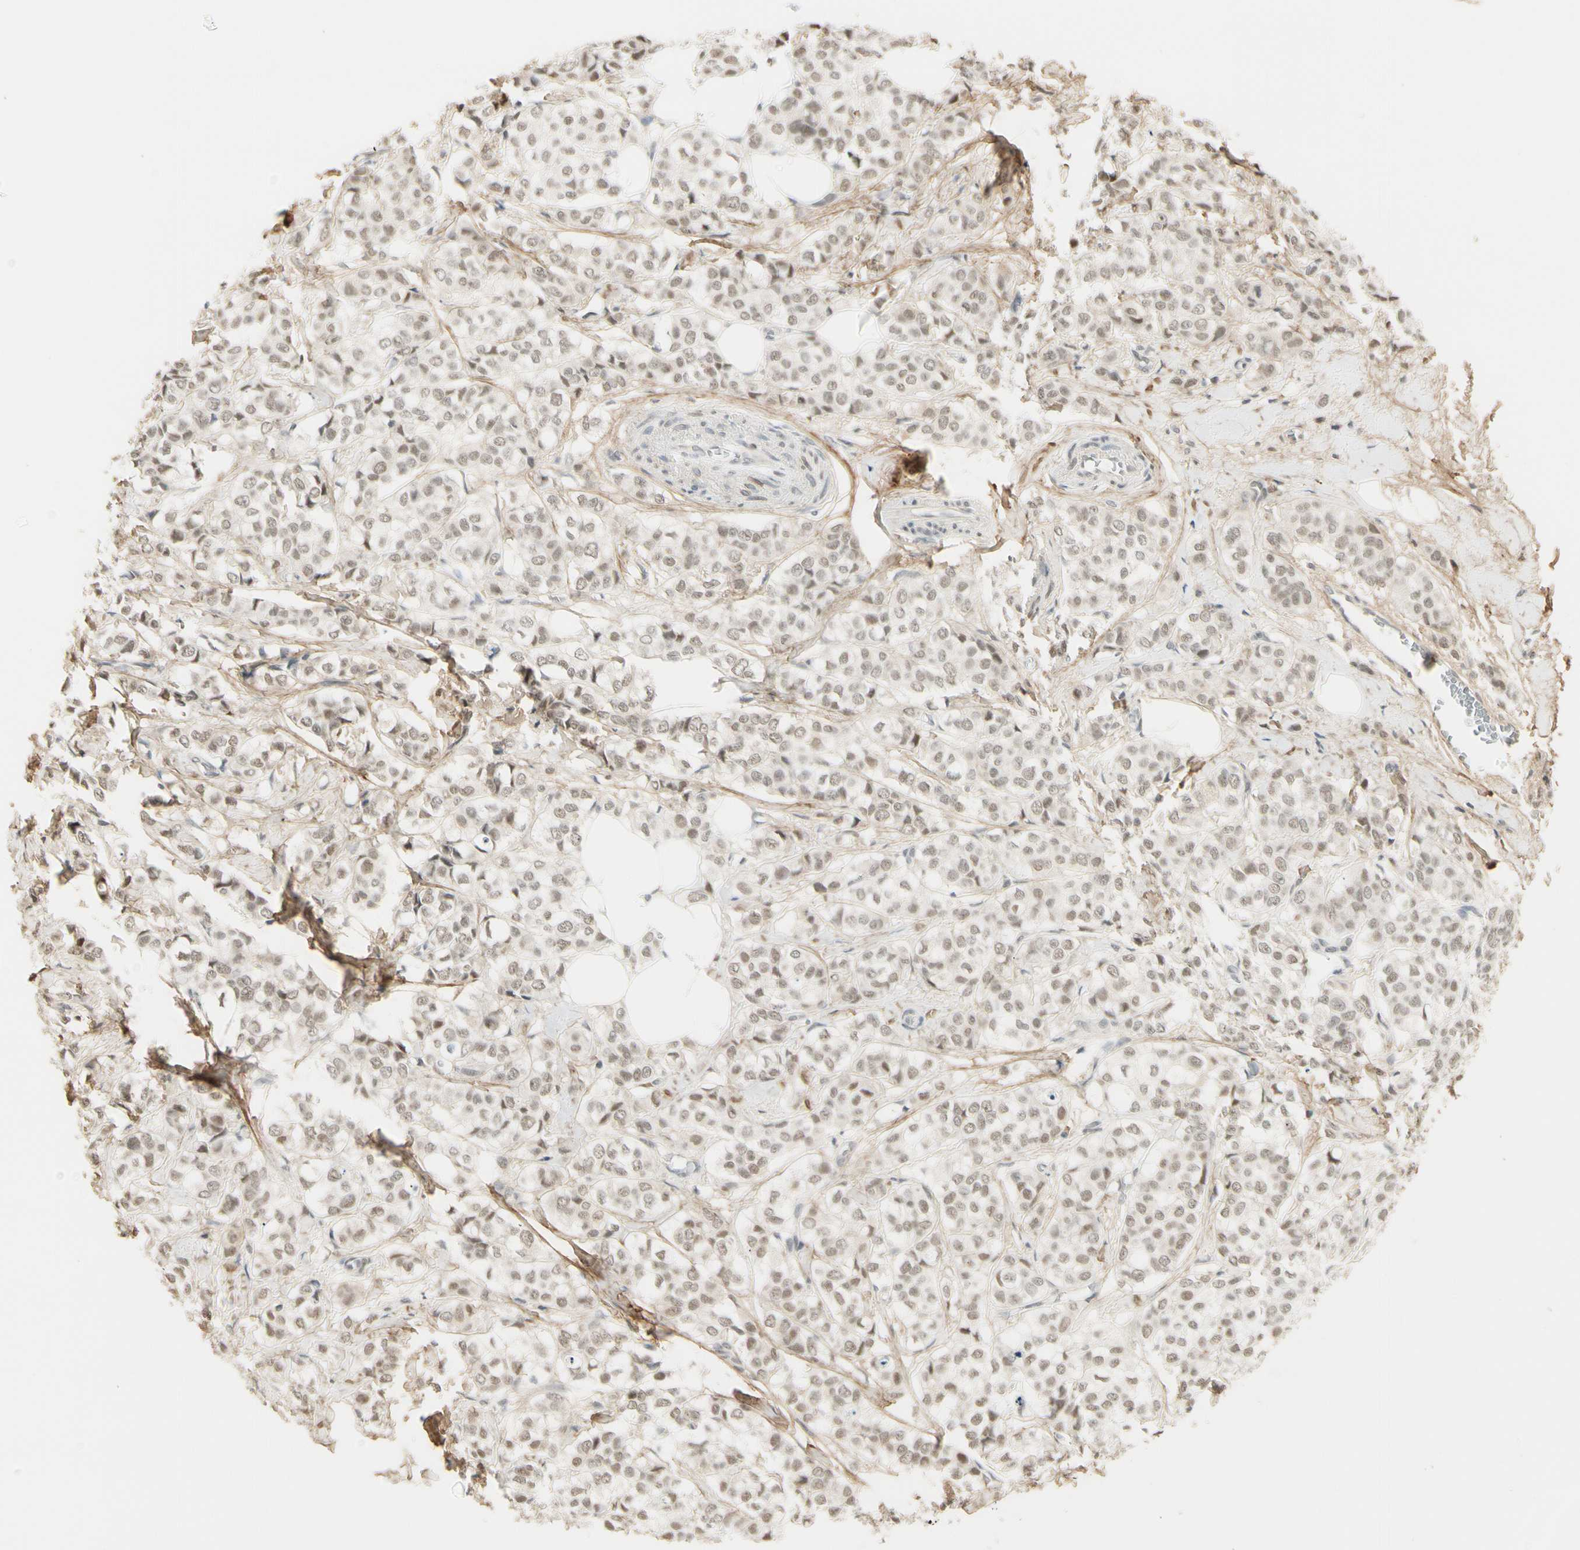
{"staining": {"intensity": "weak", "quantity": ">75%", "location": "nuclear"}, "tissue": "breast cancer", "cell_type": "Tumor cells", "image_type": "cancer", "snomed": [{"axis": "morphology", "description": "Lobular carcinoma"}, {"axis": "topography", "description": "Breast"}], "caption": "Immunohistochemical staining of human breast cancer (lobular carcinoma) shows low levels of weak nuclear protein staining in about >75% of tumor cells.", "gene": "ASPN", "patient": {"sex": "female", "age": 60}}